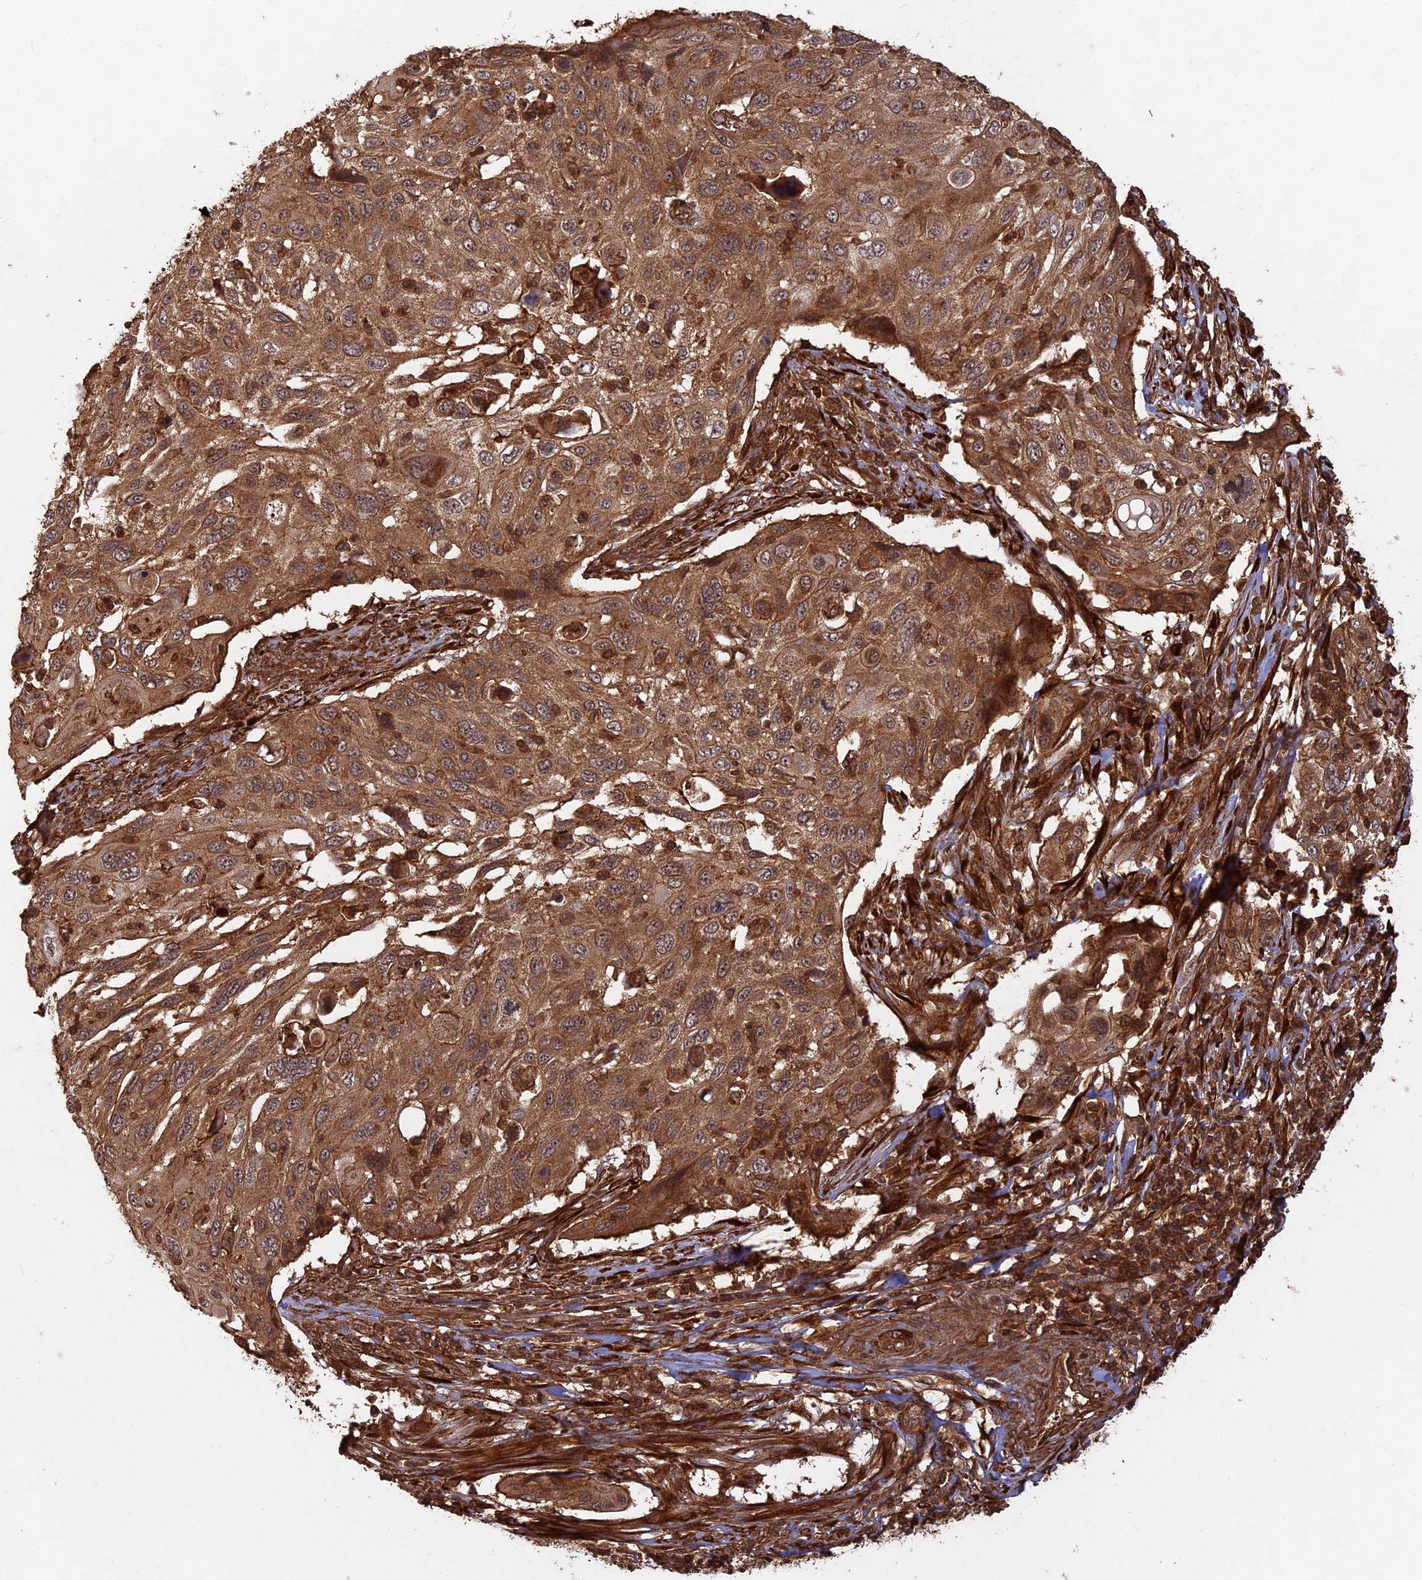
{"staining": {"intensity": "moderate", "quantity": ">75%", "location": "cytoplasmic/membranous"}, "tissue": "cervical cancer", "cell_type": "Tumor cells", "image_type": "cancer", "snomed": [{"axis": "morphology", "description": "Squamous cell carcinoma, NOS"}, {"axis": "topography", "description": "Cervix"}], "caption": "An image showing moderate cytoplasmic/membranous expression in about >75% of tumor cells in cervical squamous cell carcinoma, as visualized by brown immunohistochemical staining.", "gene": "CCDC174", "patient": {"sex": "female", "age": 70}}